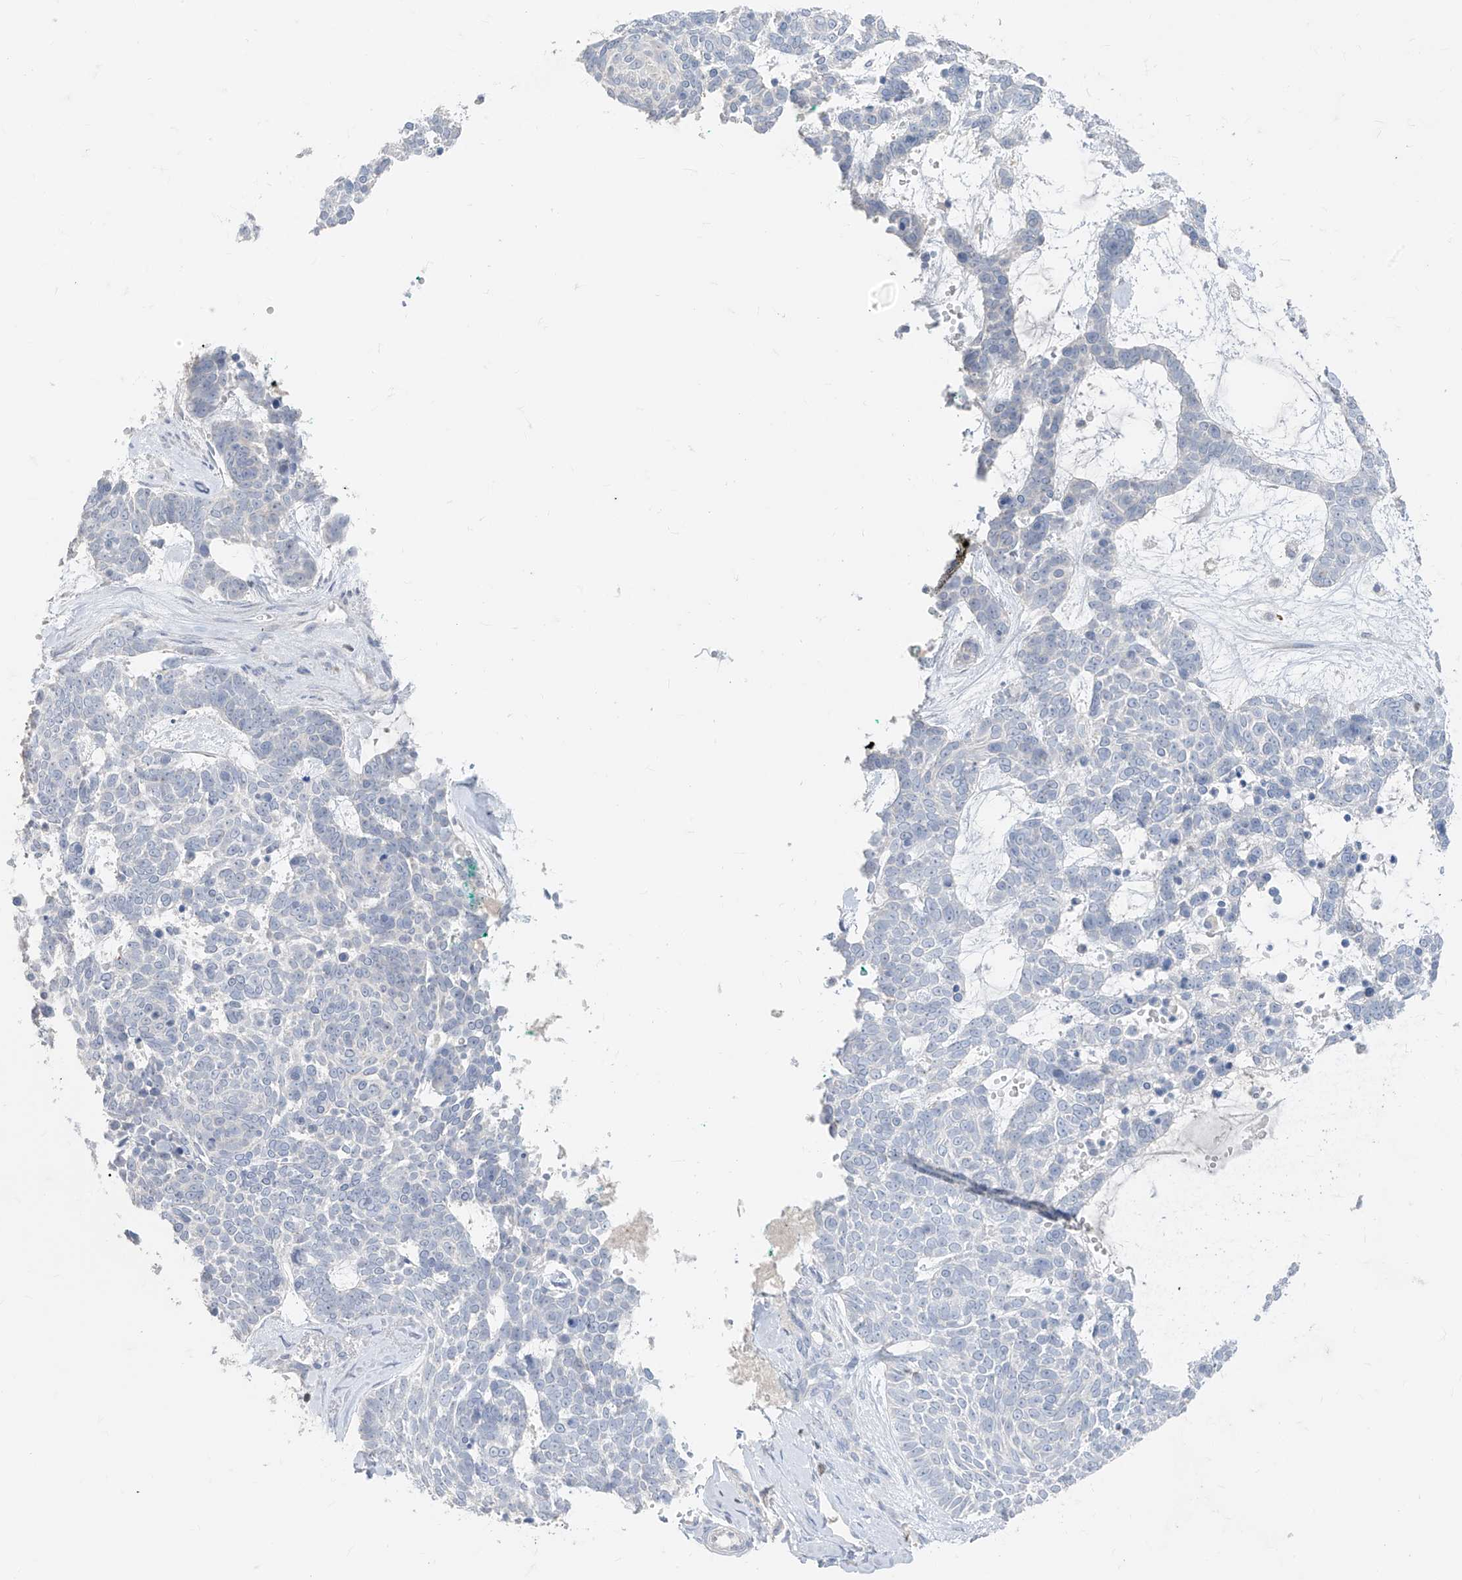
{"staining": {"intensity": "negative", "quantity": "none", "location": "none"}, "tissue": "skin cancer", "cell_type": "Tumor cells", "image_type": "cancer", "snomed": [{"axis": "morphology", "description": "Basal cell carcinoma"}, {"axis": "topography", "description": "Skin"}], "caption": "This micrograph is of skin cancer stained with IHC to label a protein in brown with the nuclei are counter-stained blue. There is no staining in tumor cells. The staining is performed using DAB (3,3'-diaminobenzidine) brown chromogen with nuclei counter-stained in using hematoxylin.", "gene": "TBX21", "patient": {"sex": "female", "age": 81}}